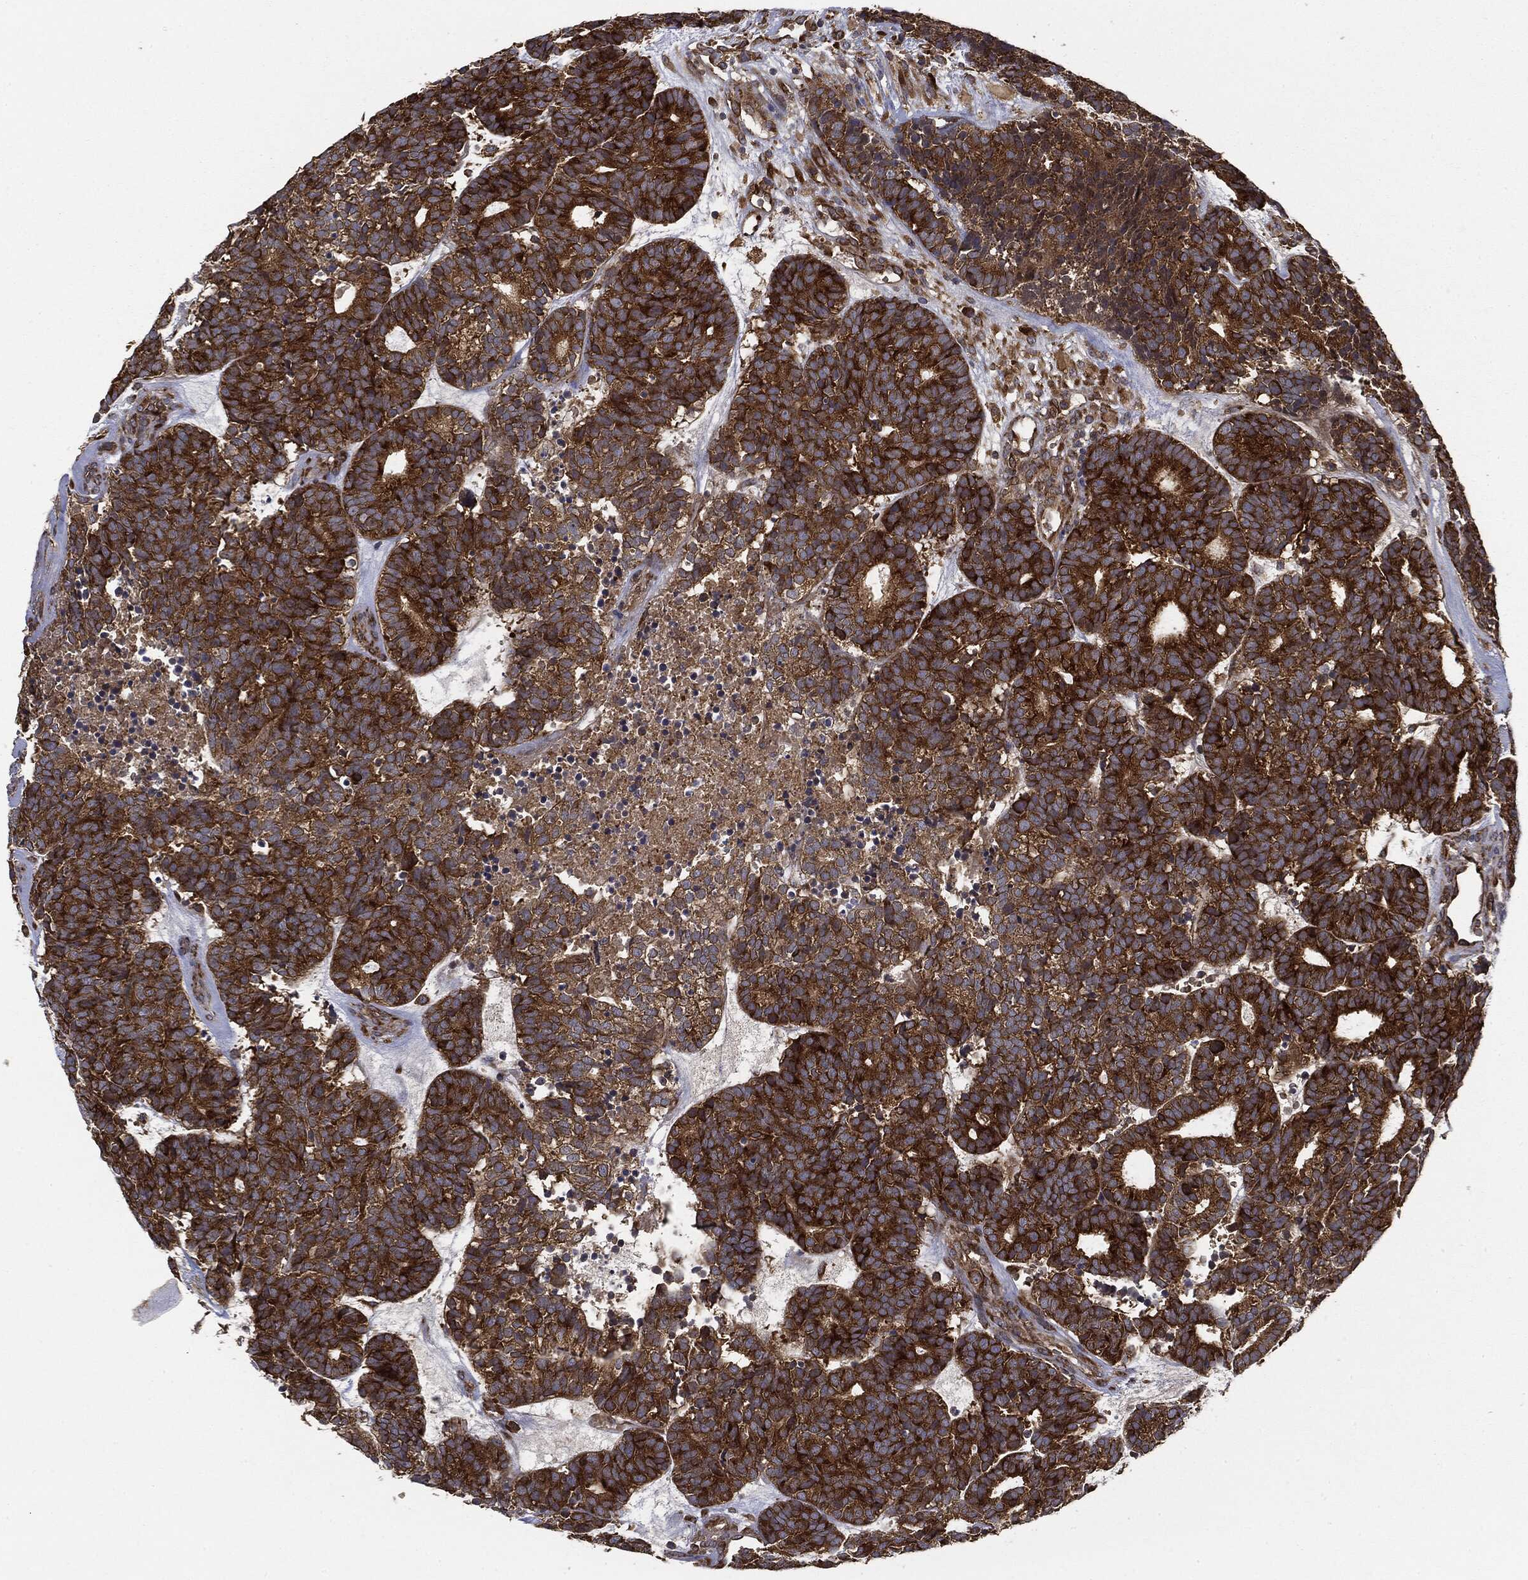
{"staining": {"intensity": "strong", "quantity": ">75%", "location": "cytoplasmic/membranous"}, "tissue": "head and neck cancer", "cell_type": "Tumor cells", "image_type": "cancer", "snomed": [{"axis": "morphology", "description": "Adenocarcinoma, NOS"}, {"axis": "topography", "description": "Head-Neck"}], "caption": "Protein staining by IHC shows strong cytoplasmic/membranous positivity in about >75% of tumor cells in head and neck adenocarcinoma.", "gene": "EIF2AK2", "patient": {"sex": "female", "age": 81}}